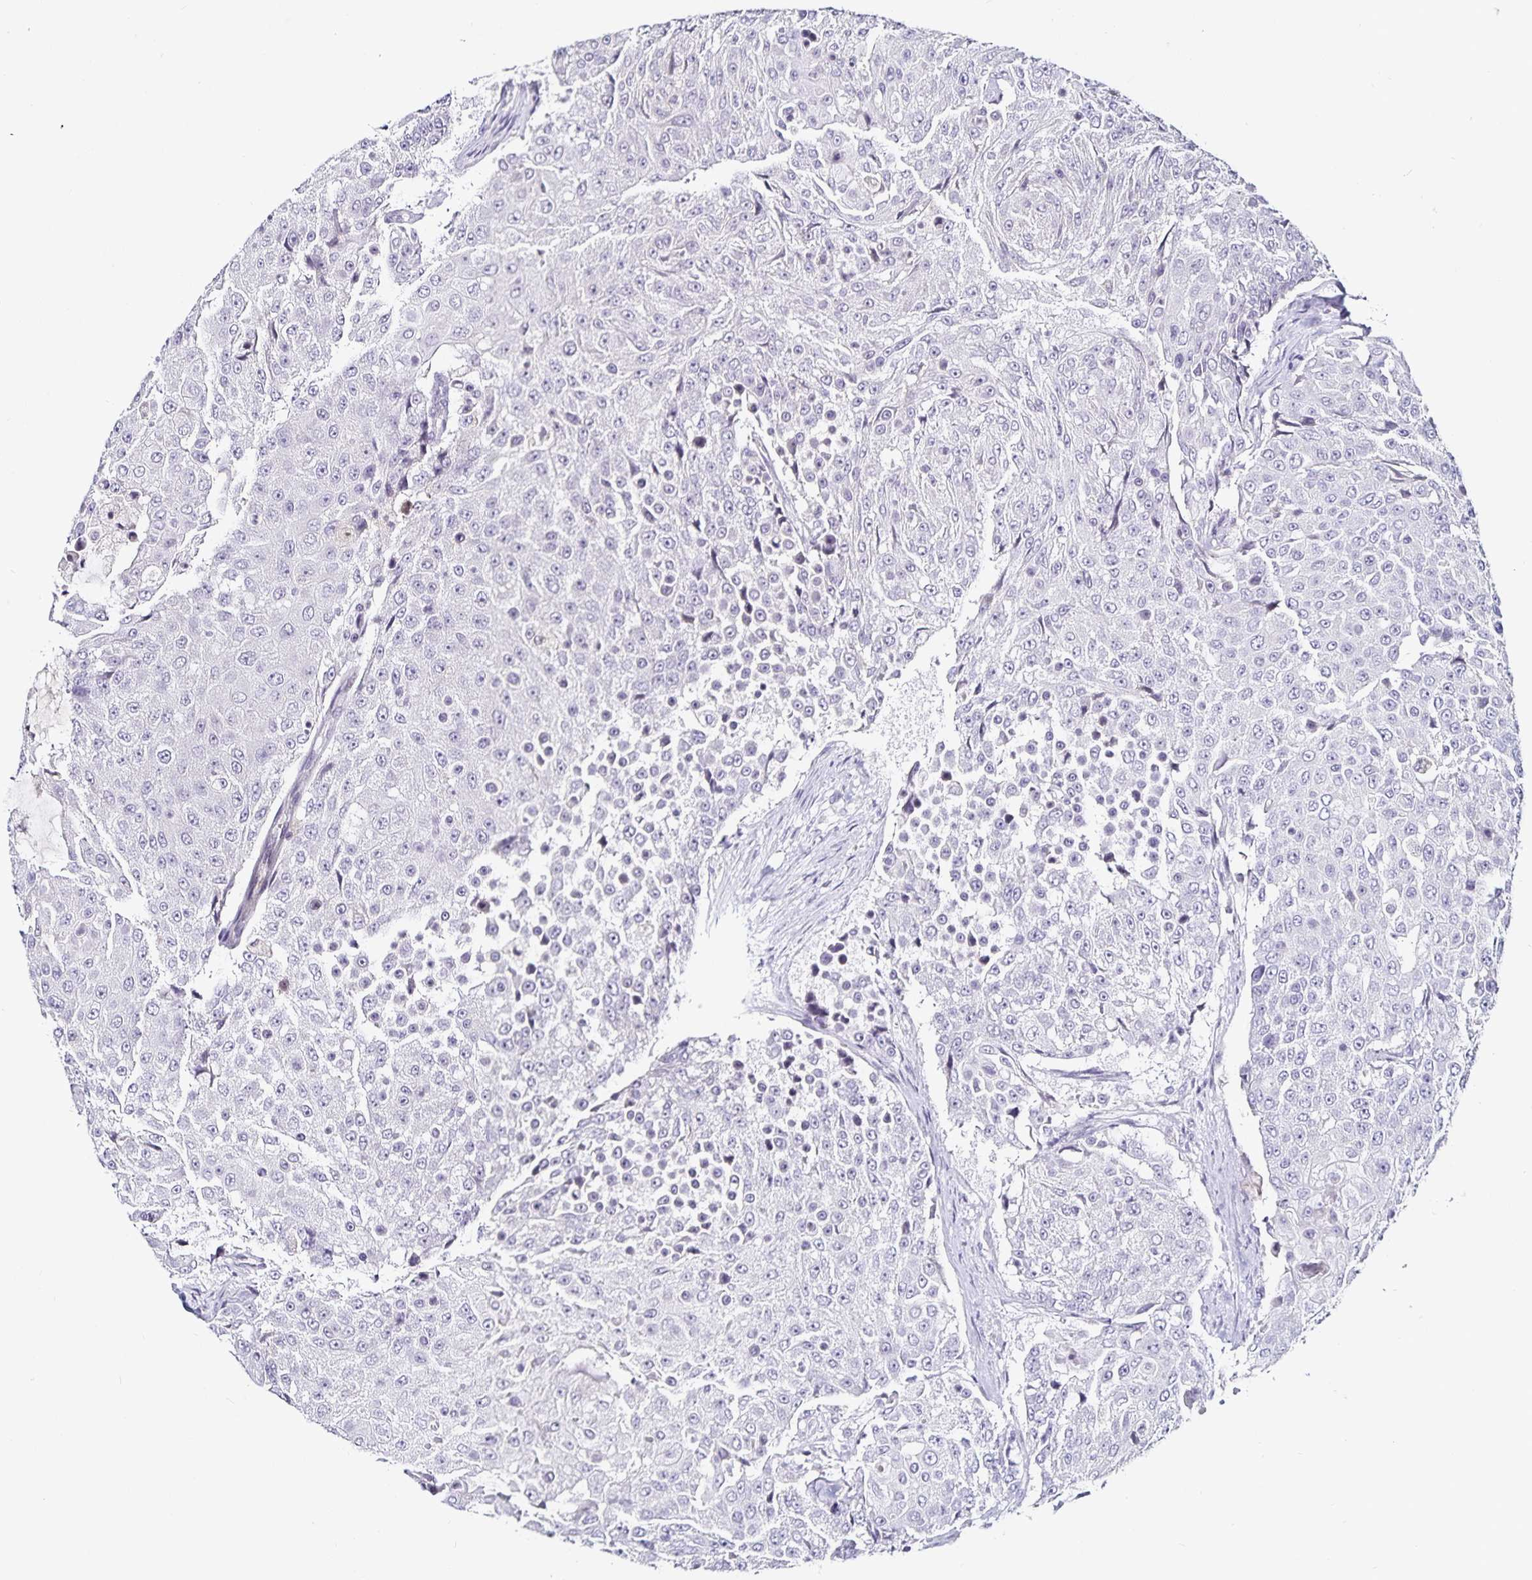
{"staining": {"intensity": "negative", "quantity": "none", "location": "none"}, "tissue": "urothelial cancer", "cell_type": "Tumor cells", "image_type": "cancer", "snomed": [{"axis": "morphology", "description": "Urothelial carcinoma, High grade"}, {"axis": "topography", "description": "Urinary bladder"}], "caption": "Urothelial carcinoma (high-grade) was stained to show a protein in brown. There is no significant staining in tumor cells.", "gene": "TTR", "patient": {"sex": "female", "age": 63}}